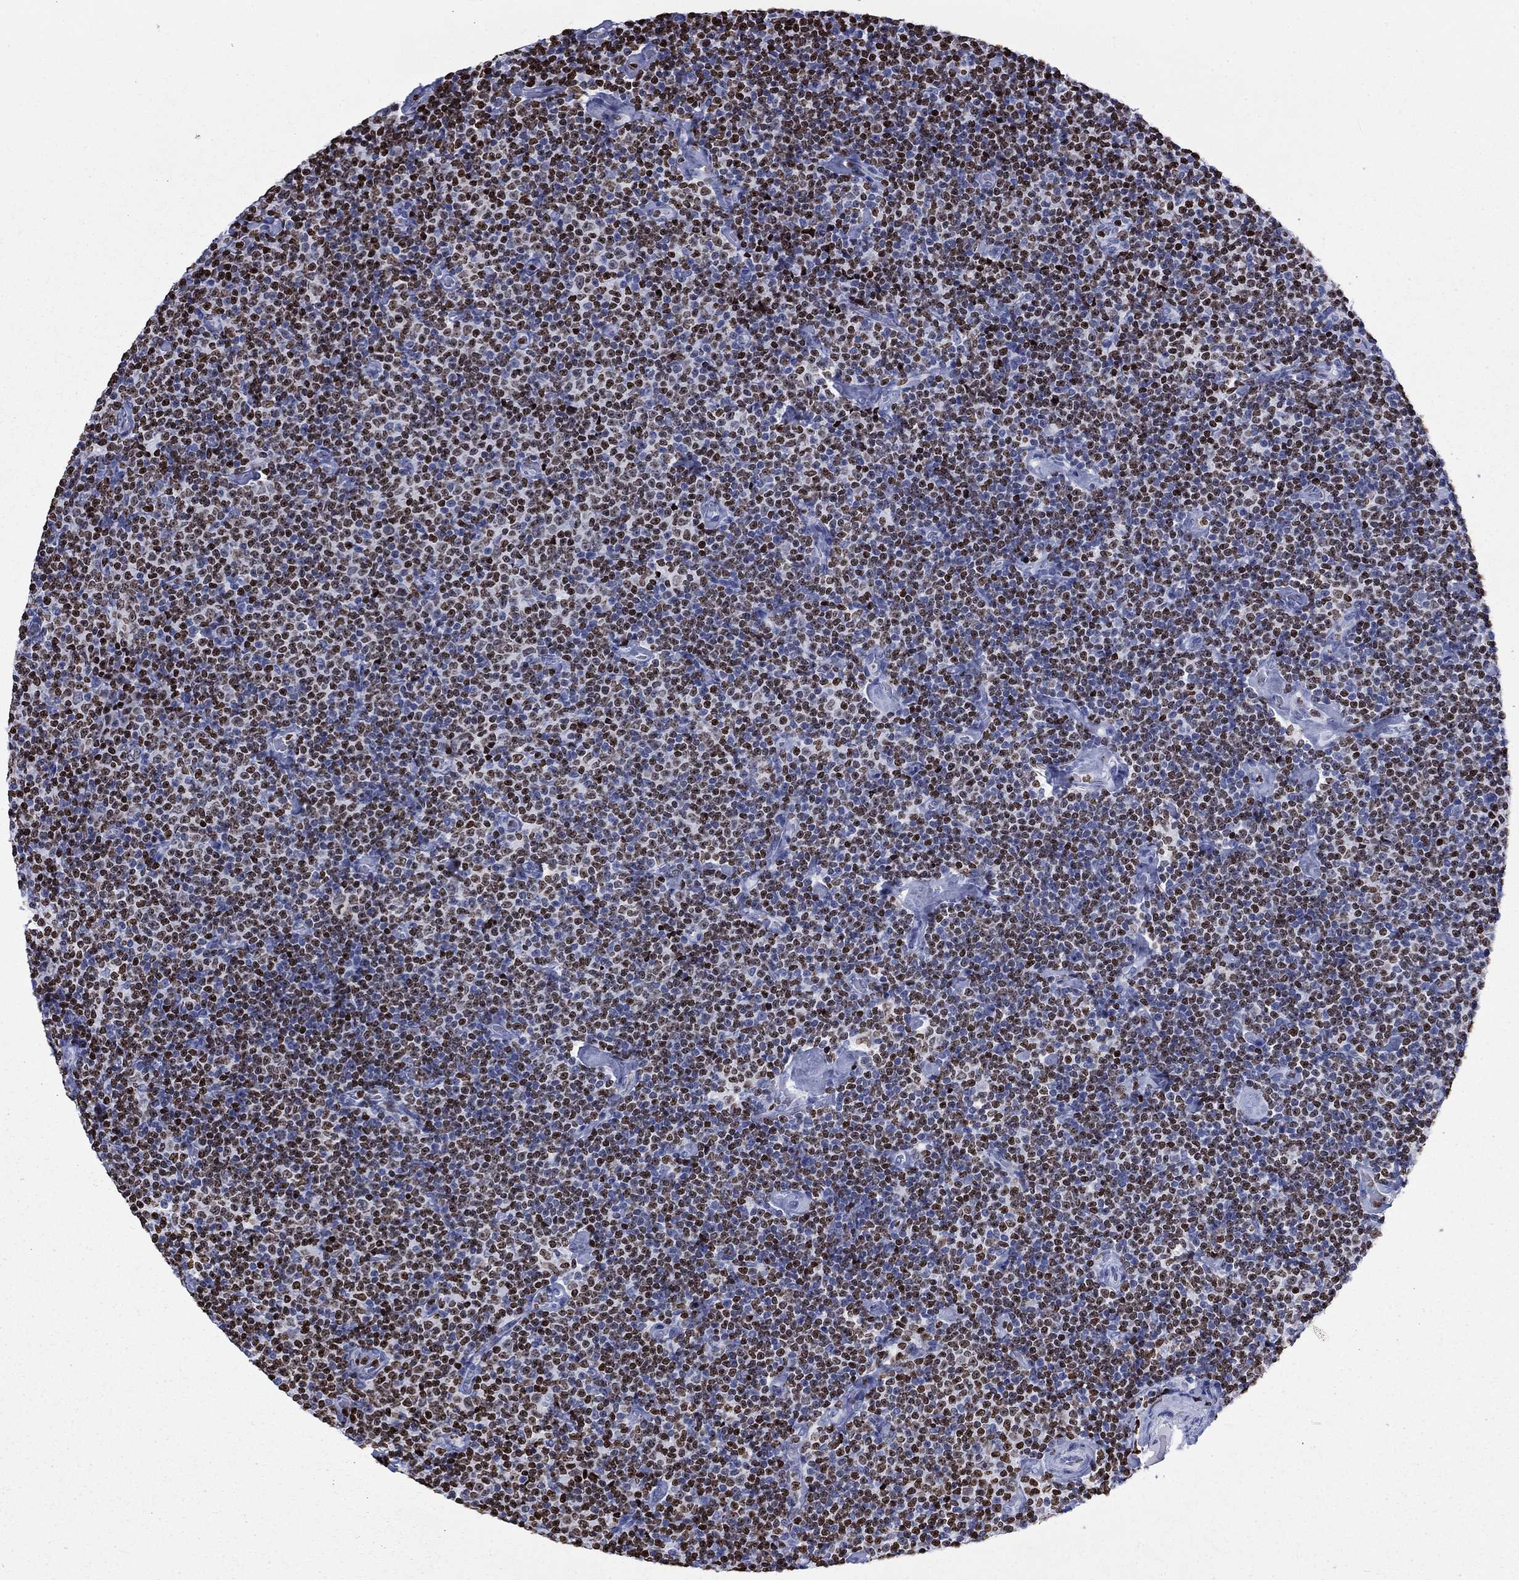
{"staining": {"intensity": "moderate", "quantity": "25%-75%", "location": "nuclear"}, "tissue": "lymphoma", "cell_type": "Tumor cells", "image_type": "cancer", "snomed": [{"axis": "morphology", "description": "Malignant lymphoma, non-Hodgkin's type, Low grade"}, {"axis": "topography", "description": "Lymph node"}], "caption": "Tumor cells exhibit moderate nuclear expression in approximately 25%-75% of cells in lymphoma.", "gene": "H1-5", "patient": {"sex": "male", "age": 81}}